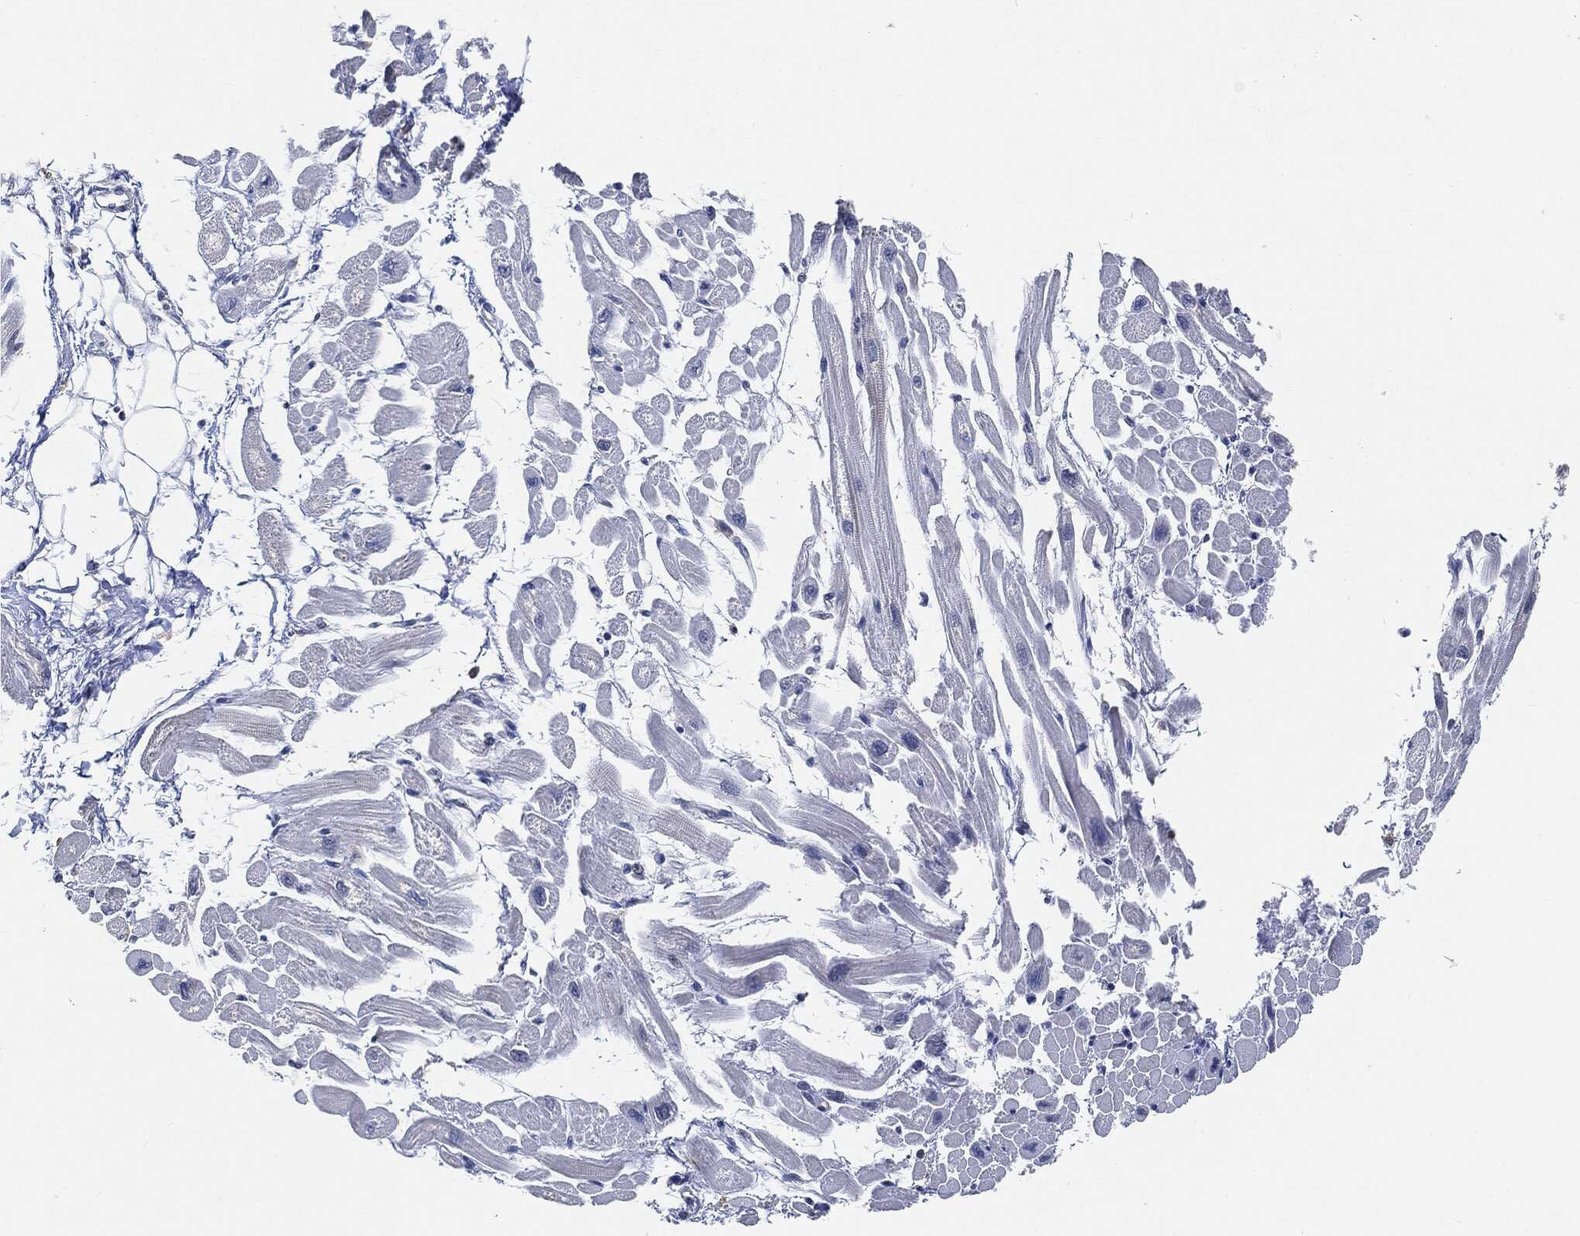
{"staining": {"intensity": "negative", "quantity": "none", "location": "none"}, "tissue": "heart muscle", "cell_type": "Cardiomyocytes", "image_type": "normal", "snomed": [{"axis": "morphology", "description": "Normal tissue, NOS"}, {"axis": "topography", "description": "Heart"}], "caption": "Immunohistochemical staining of benign human heart muscle shows no significant expression in cardiomyocytes. (DAB (3,3'-diaminobenzidine) immunohistochemistry (IHC), high magnification).", "gene": "VSIG4", "patient": {"sex": "male", "age": 66}}